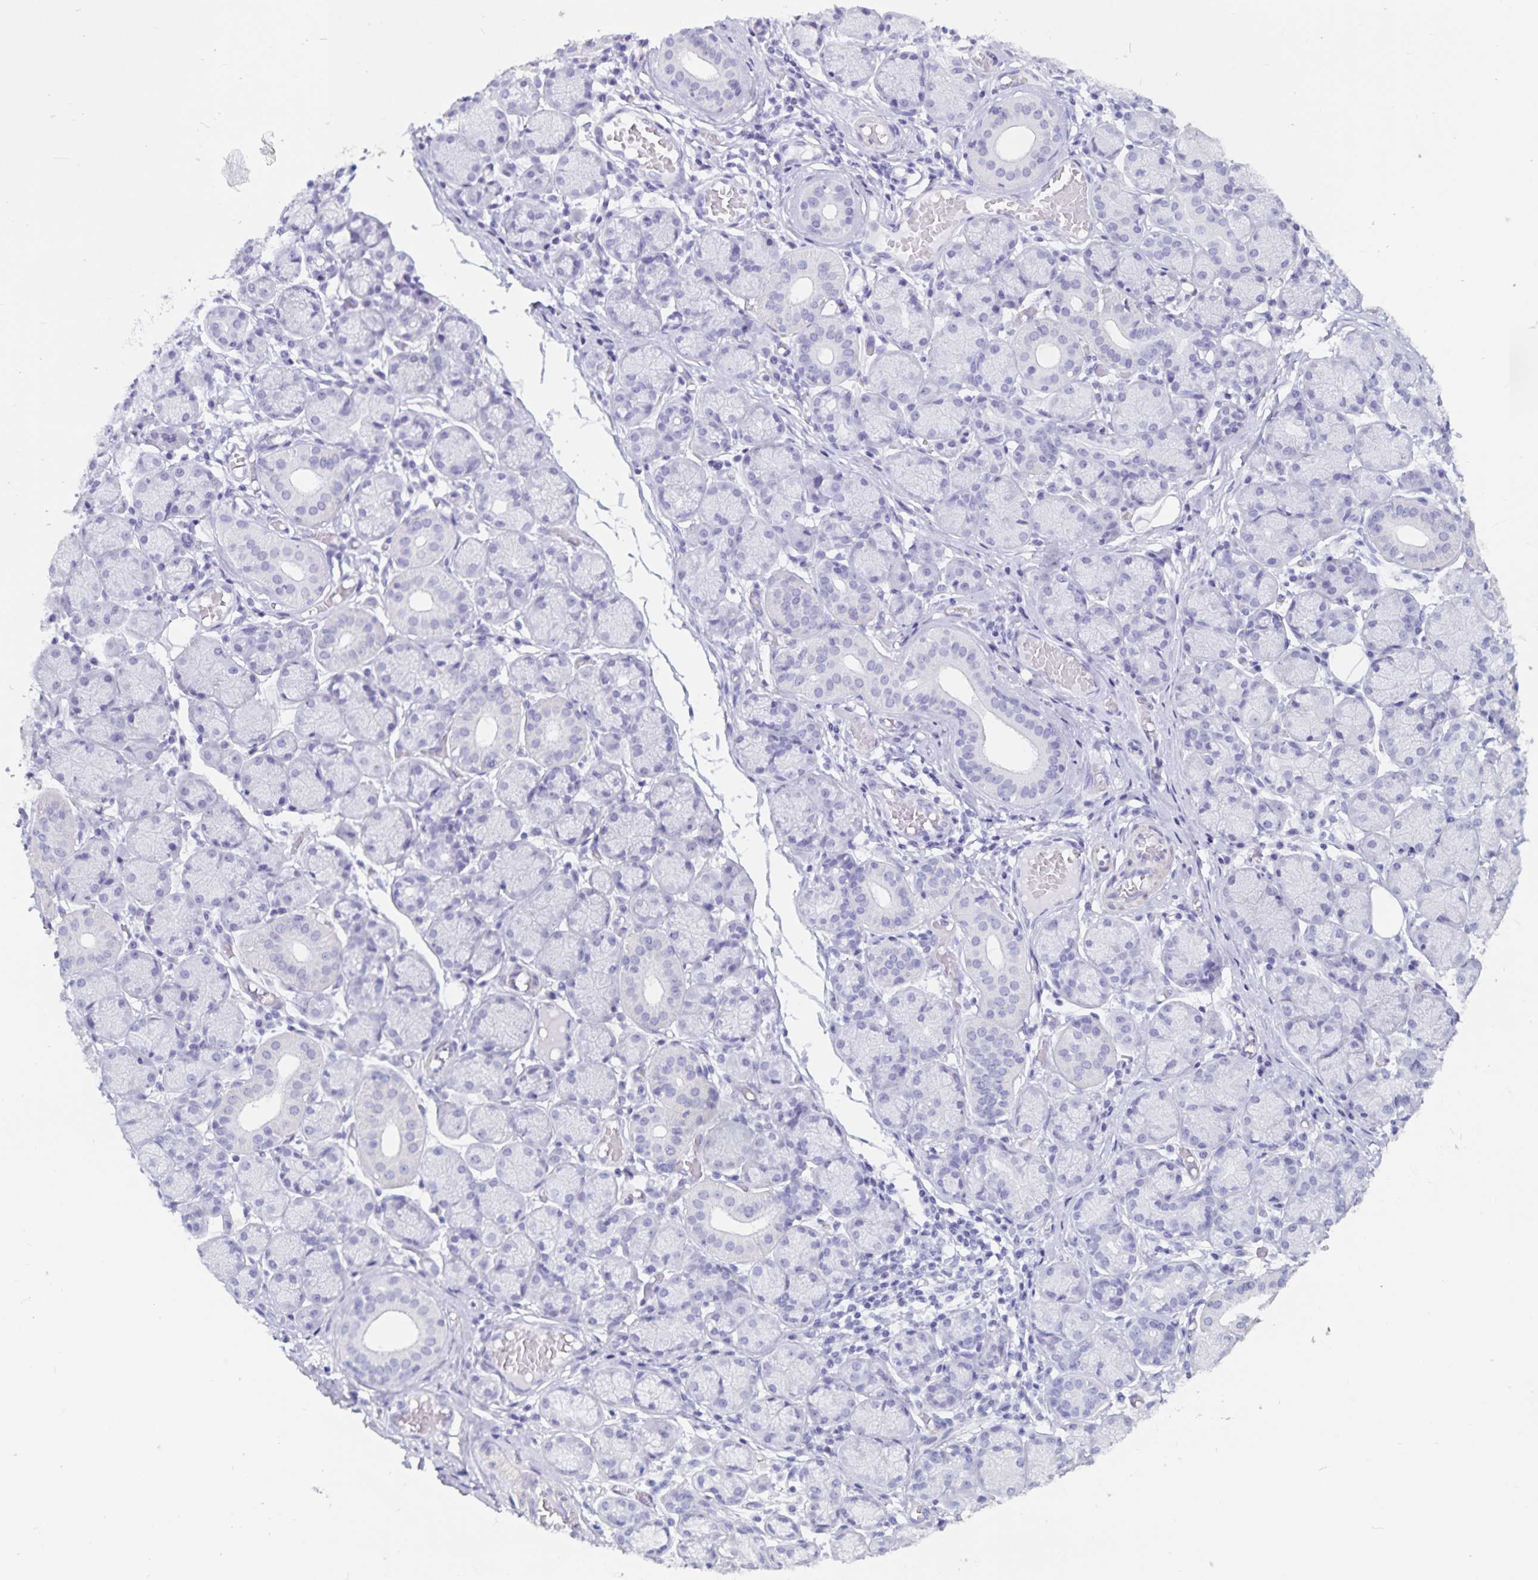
{"staining": {"intensity": "negative", "quantity": "none", "location": "none"}, "tissue": "salivary gland", "cell_type": "Glandular cells", "image_type": "normal", "snomed": [{"axis": "morphology", "description": "Normal tissue, NOS"}, {"axis": "topography", "description": "Salivary gland"}], "caption": "High power microscopy photomicrograph of an IHC micrograph of normal salivary gland, revealing no significant positivity in glandular cells.", "gene": "GPR137", "patient": {"sex": "female", "age": 24}}